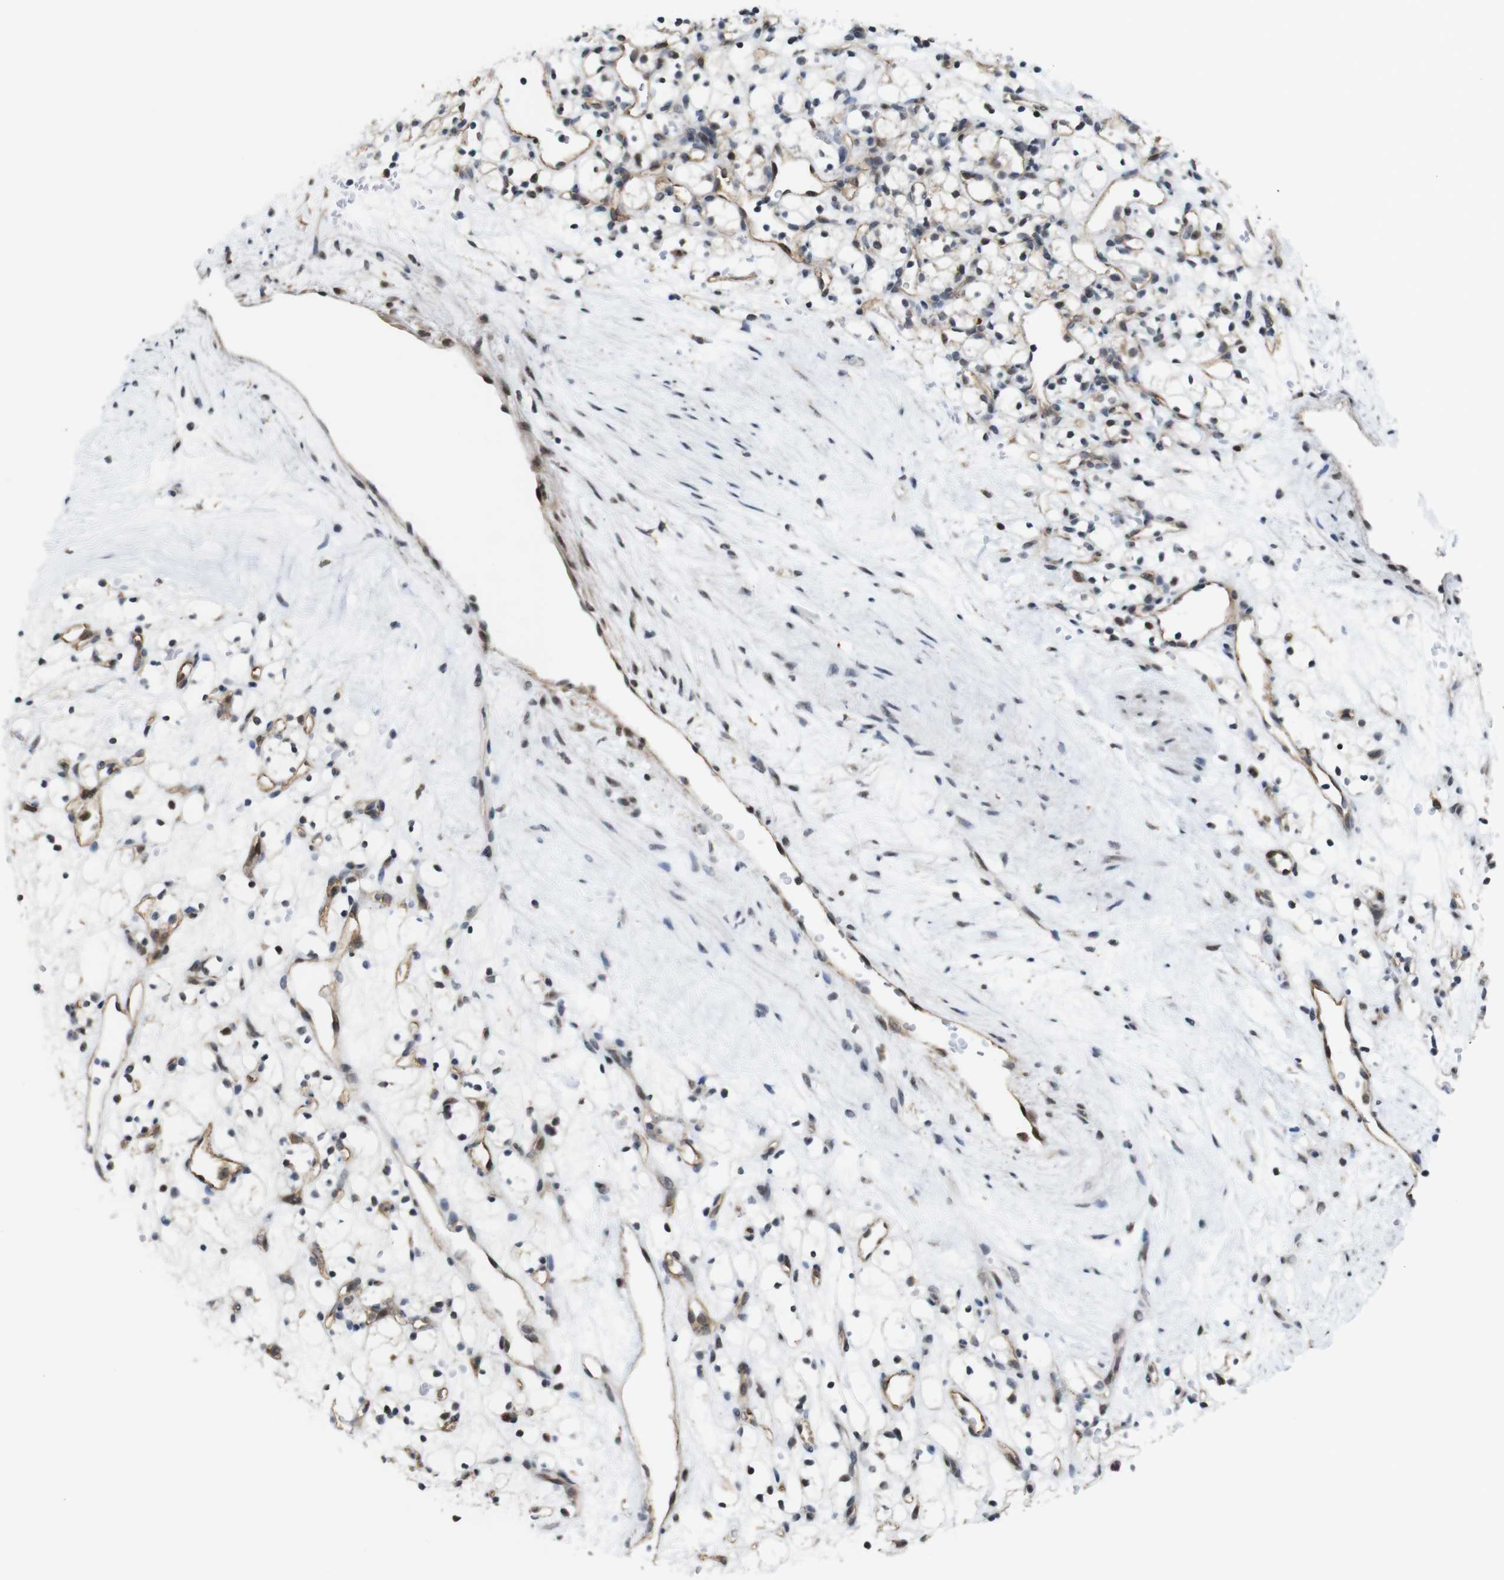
{"staining": {"intensity": "weak", "quantity": ">75%", "location": "cytoplasmic/membranous"}, "tissue": "renal cancer", "cell_type": "Tumor cells", "image_type": "cancer", "snomed": [{"axis": "morphology", "description": "Adenocarcinoma, NOS"}, {"axis": "topography", "description": "Kidney"}], "caption": "Immunohistochemistry photomicrograph of human renal cancer stained for a protein (brown), which demonstrates low levels of weak cytoplasmic/membranous expression in approximately >75% of tumor cells.", "gene": "PNMA8A", "patient": {"sex": "female", "age": 60}}